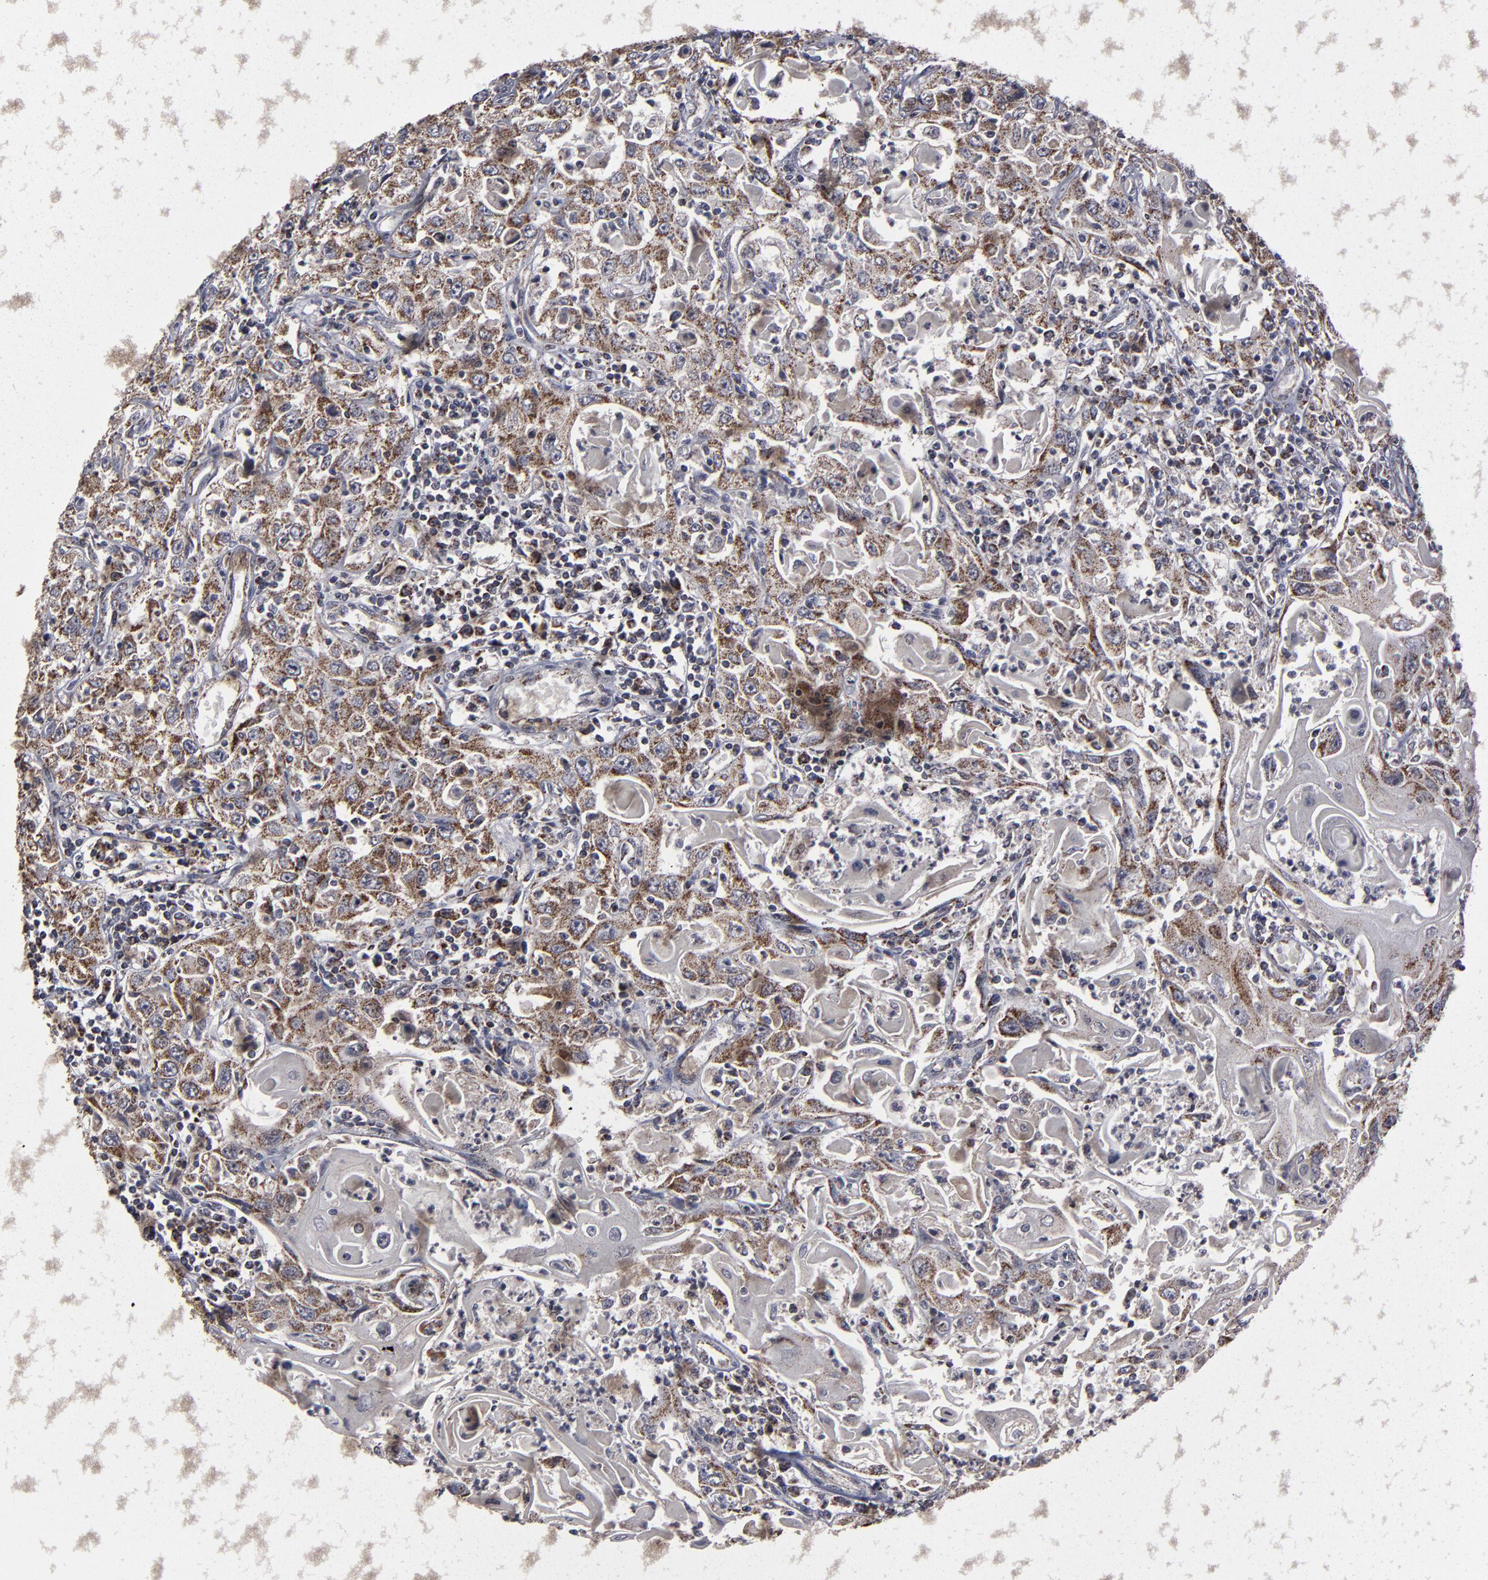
{"staining": {"intensity": "strong", "quantity": "25%-75%", "location": "cytoplasmic/membranous"}, "tissue": "head and neck cancer", "cell_type": "Tumor cells", "image_type": "cancer", "snomed": [{"axis": "morphology", "description": "Squamous cell carcinoma, NOS"}, {"axis": "topography", "description": "Oral tissue"}, {"axis": "topography", "description": "Head-Neck"}], "caption": "Strong cytoplasmic/membranous positivity for a protein is identified in about 25%-75% of tumor cells of head and neck cancer (squamous cell carcinoma) using immunohistochemistry.", "gene": "MYOM2", "patient": {"sex": "female", "age": 76}}